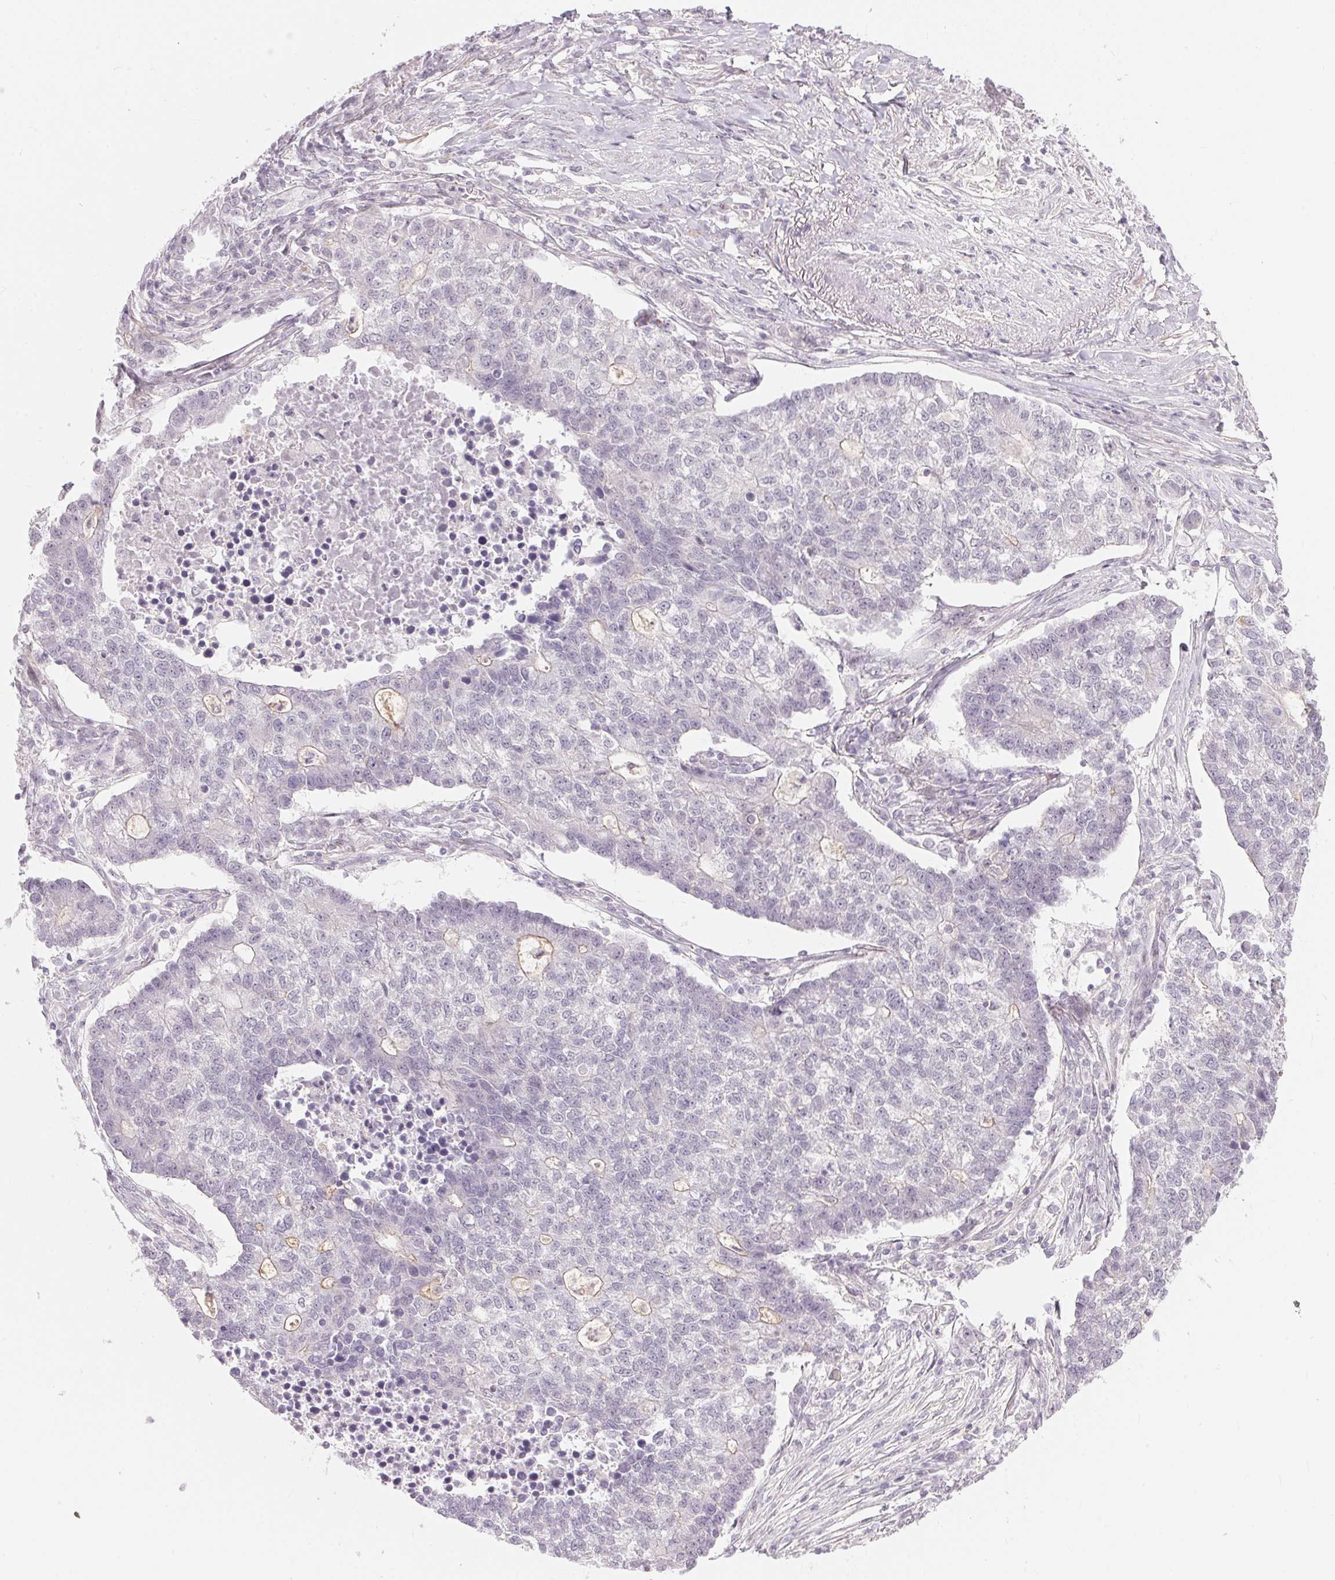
{"staining": {"intensity": "negative", "quantity": "none", "location": "none"}, "tissue": "lung cancer", "cell_type": "Tumor cells", "image_type": "cancer", "snomed": [{"axis": "morphology", "description": "Adenocarcinoma, NOS"}, {"axis": "topography", "description": "Lung"}], "caption": "Tumor cells show no significant protein staining in lung cancer.", "gene": "GDAP1L1", "patient": {"sex": "male", "age": 57}}